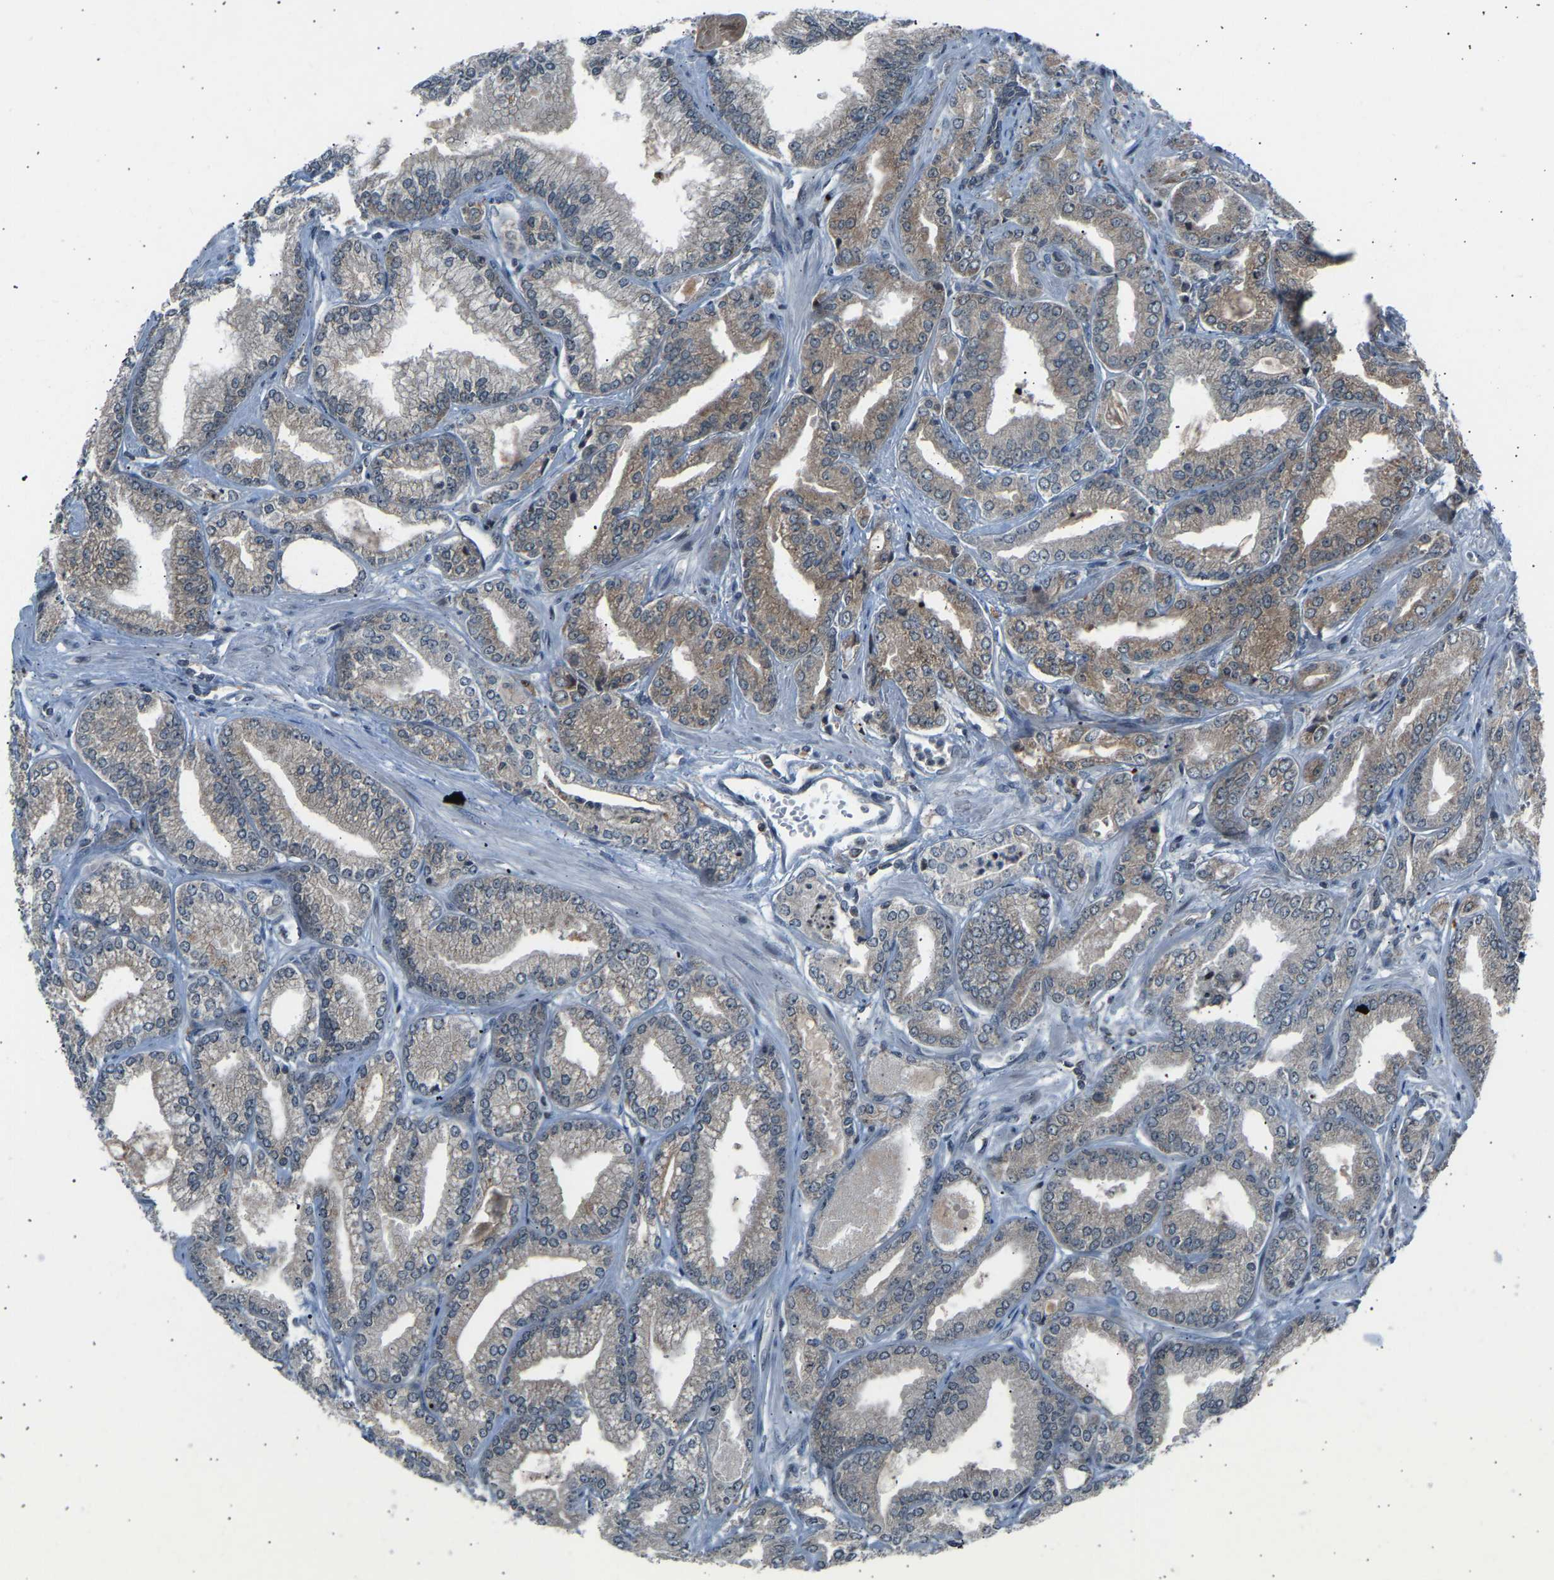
{"staining": {"intensity": "weak", "quantity": "<25%", "location": "cytoplasmic/membranous"}, "tissue": "prostate cancer", "cell_type": "Tumor cells", "image_type": "cancer", "snomed": [{"axis": "morphology", "description": "Adenocarcinoma, Low grade"}, {"axis": "topography", "description": "Prostate"}], "caption": "Immunohistochemistry (IHC) histopathology image of human prostate low-grade adenocarcinoma stained for a protein (brown), which shows no positivity in tumor cells.", "gene": "SLIRP", "patient": {"sex": "male", "age": 52}}